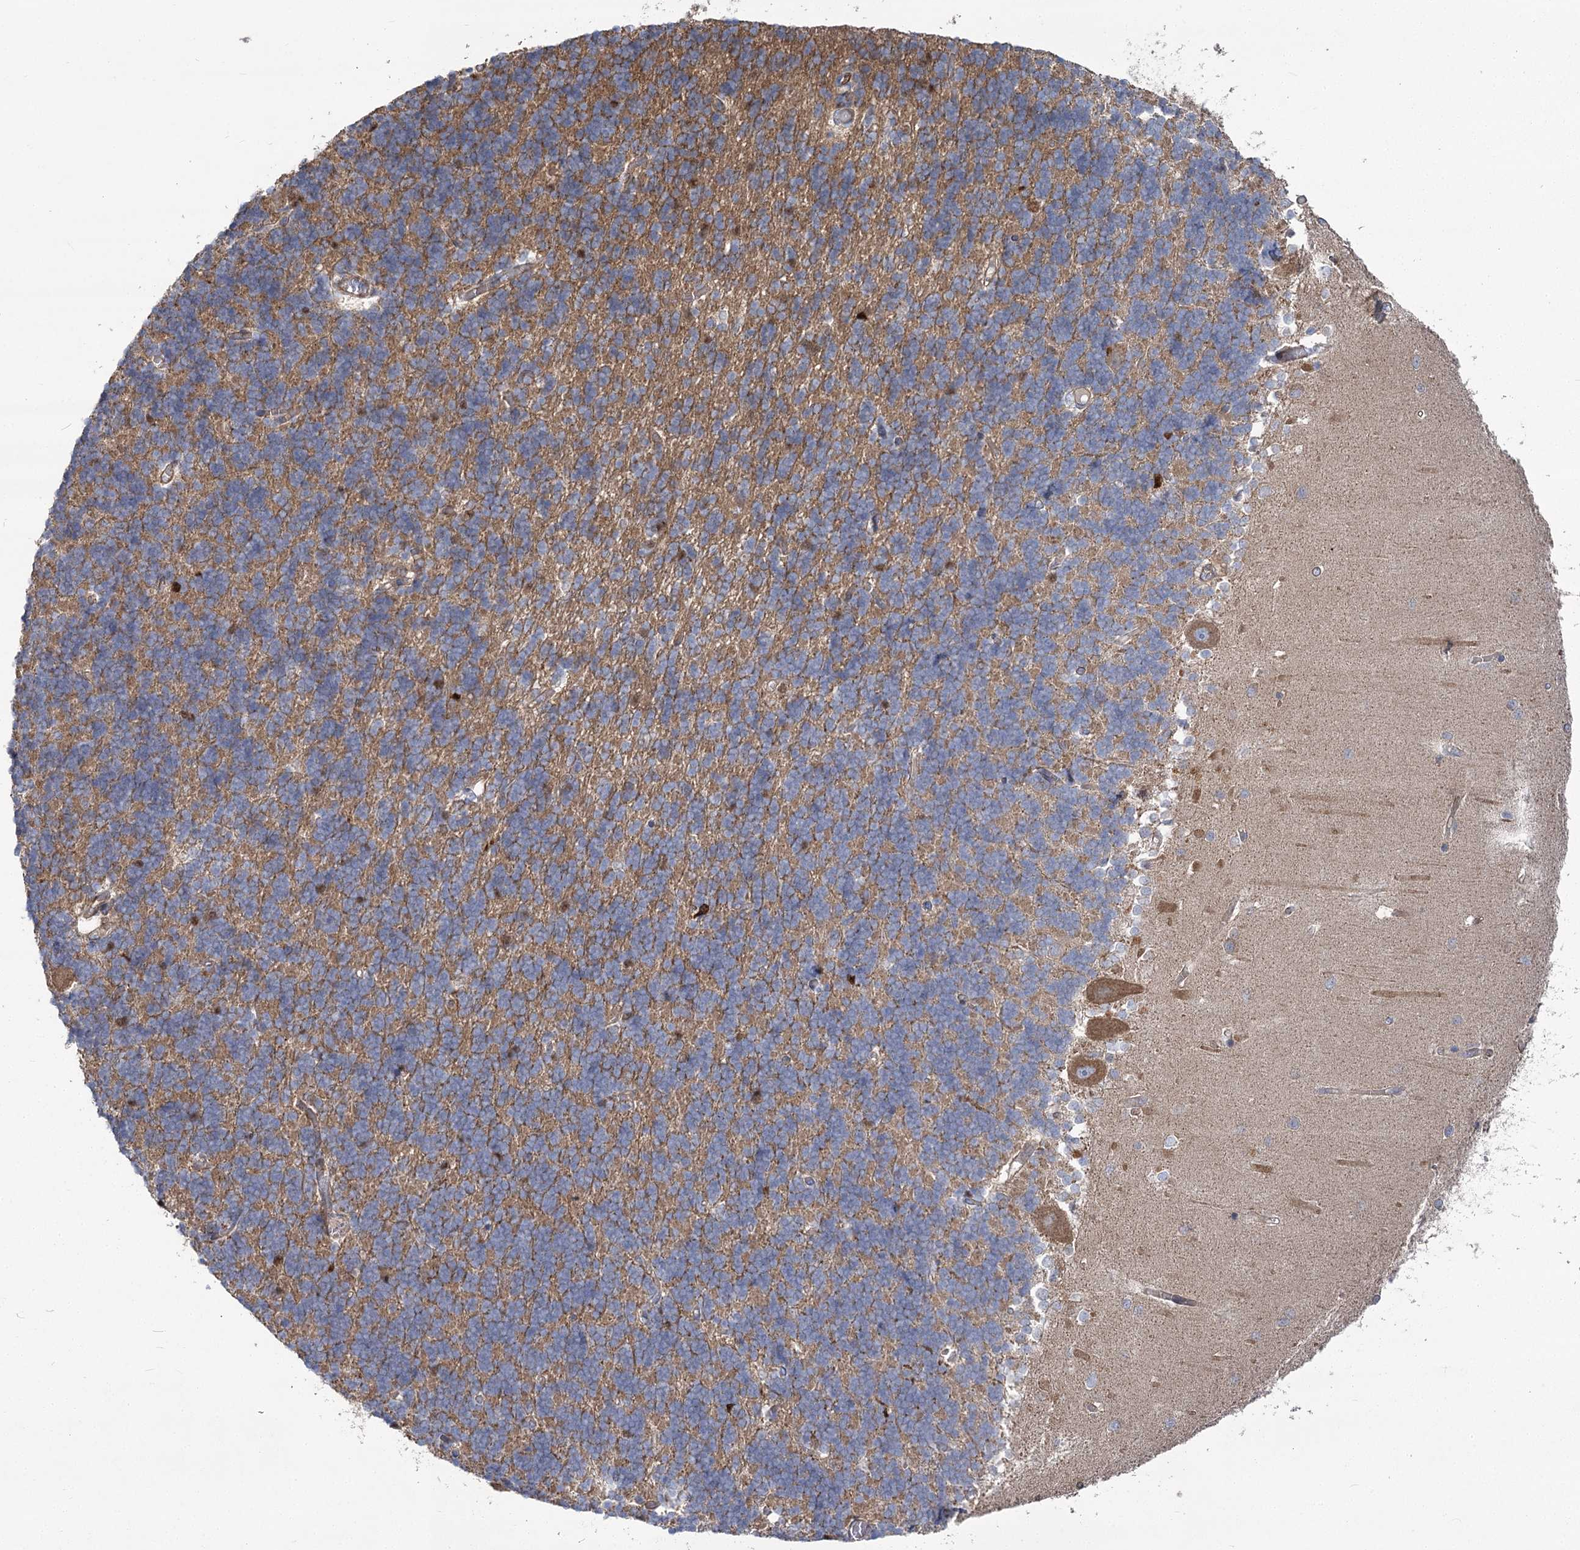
{"staining": {"intensity": "moderate", "quantity": ">75%", "location": "cytoplasmic/membranous"}, "tissue": "cerebellum", "cell_type": "Cells in granular layer", "image_type": "normal", "snomed": [{"axis": "morphology", "description": "Normal tissue, NOS"}, {"axis": "topography", "description": "Cerebellum"}], "caption": "Human cerebellum stained for a protein (brown) shows moderate cytoplasmic/membranous positive expression in about >75% of cells in granular layer.", "gene": "RMDN2", "patient": {"sex": "male", "age": 37}}